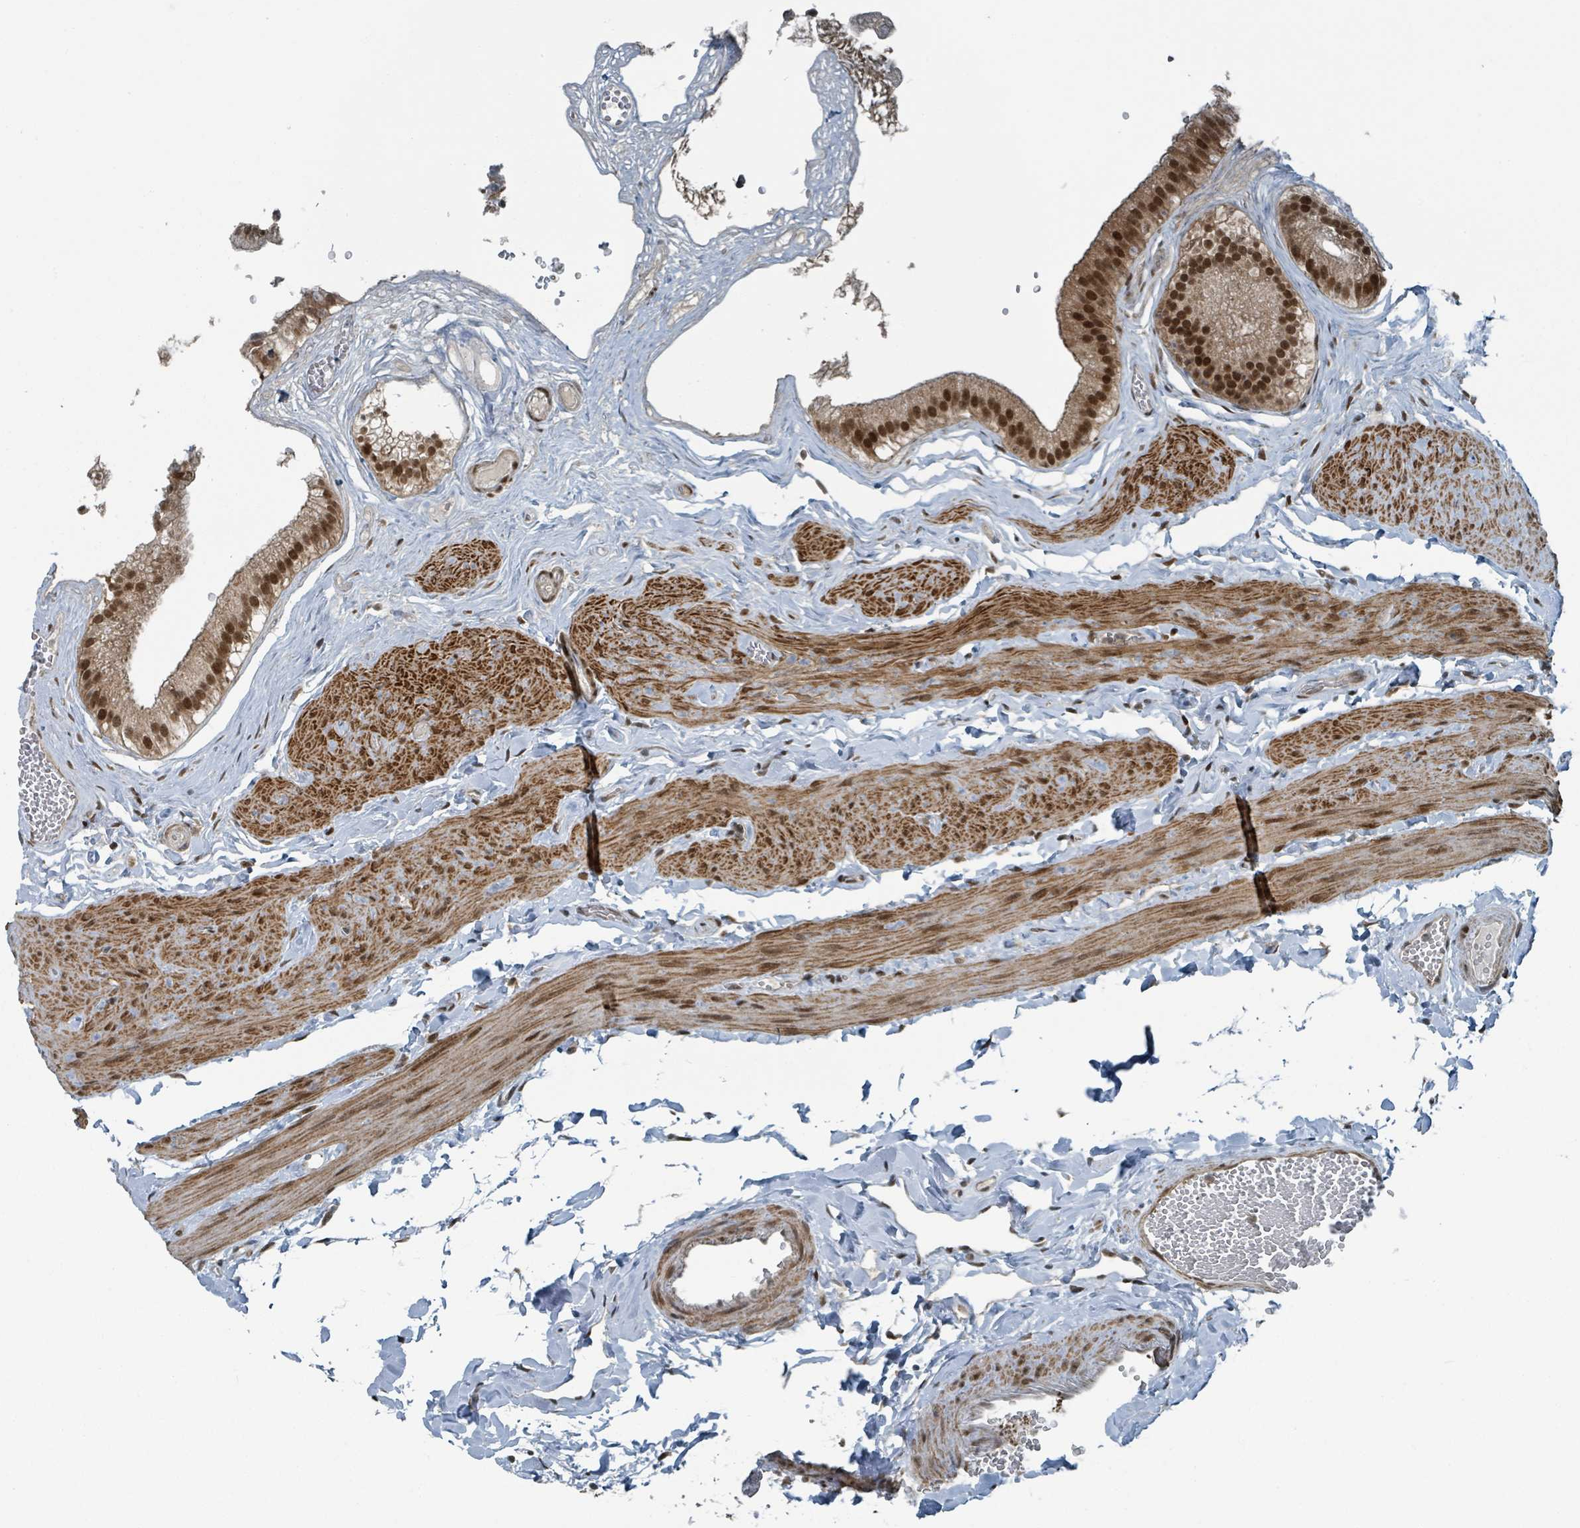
{"staining": {"intensity": "strong", "quantity": ">75%", "location": "cytoplasmic/membranous,nuclear"}, "tissue": "gallbladder", "cell_type": "Glandular cells", "image_type": "normal", "snomed": [{"axis": "morphology", "description": "Normal tissue, NOS"}, {"axis": "topography", "description": "Gallbladder"}], "caption": "Normal gallbladder demonstrates strong cytoplasmic/membranous,nuclear staining in about >75% of glandular cells, visualized by immunohistochemistry. The staining is performed using DAB brown chromogen to label protein expression. The nuclei are counter-stained blue using hematoxylin.", "gene": "PHIP", "patient": {"sex": "female", "age": 54}}